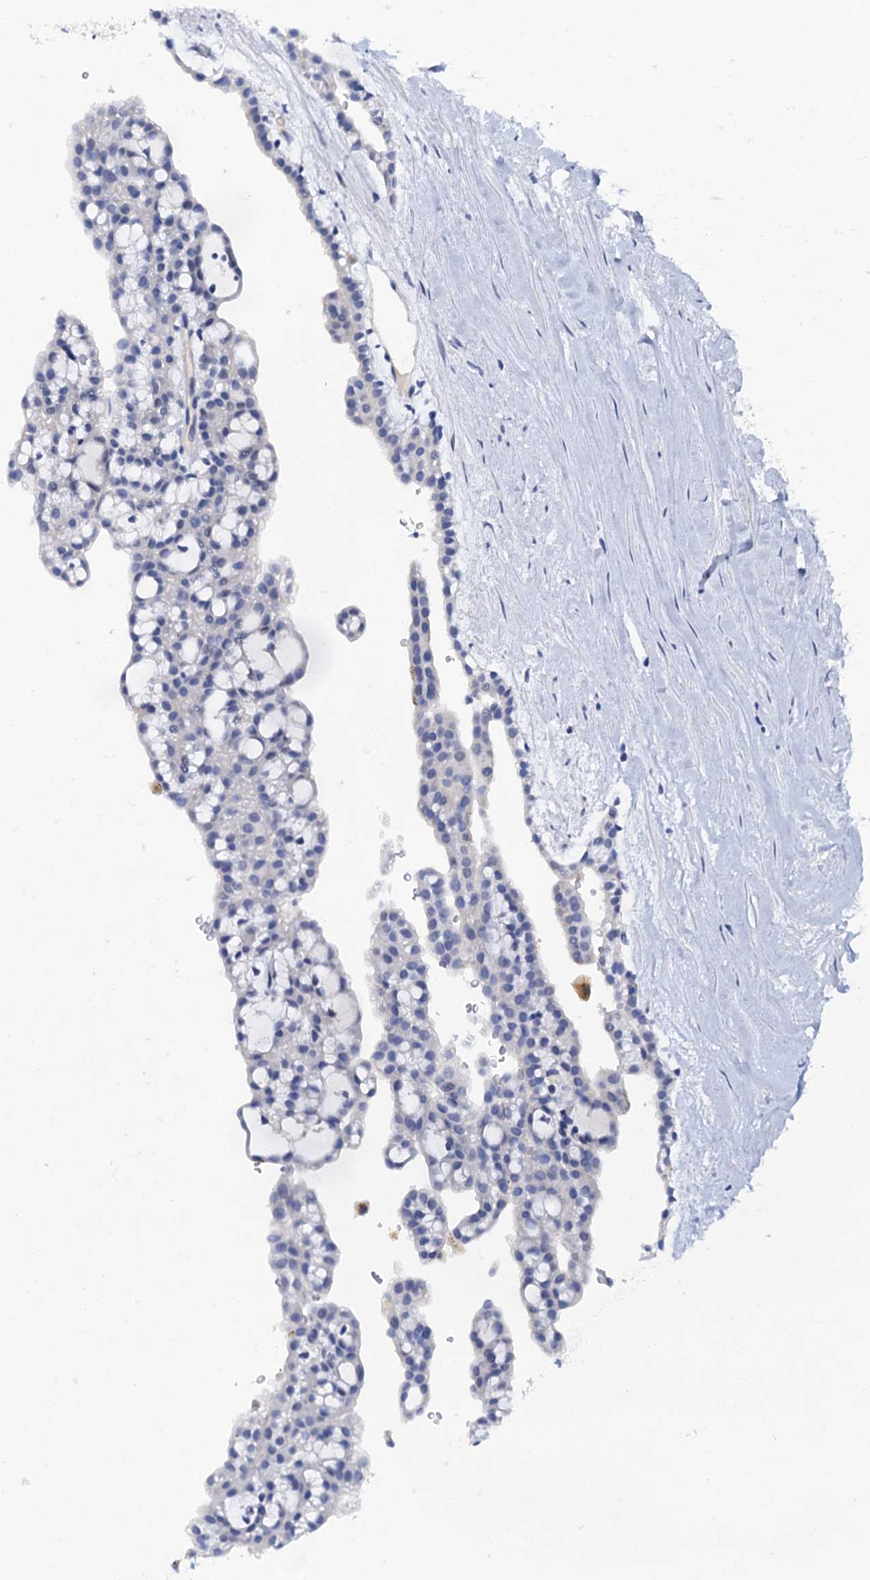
{"staining": {"intensity": "negative", "quantity": "none", "location": "none"}, "tissue": "renal cancer", "cell_type": "Tumor cells", "image_type": "cancer", "snomed": [{"axis": "morphology", "description": "Adenocarcinoma, NOS"}, {"axis": "topography", "description": "Kidney"}], "caption": "Renal adenocarcinoma stained for a protein using immunohistochemistry reveals no expression tumor cells.", "gene": "LYPD3", "patient": {"sex": "male", "age": 63}}